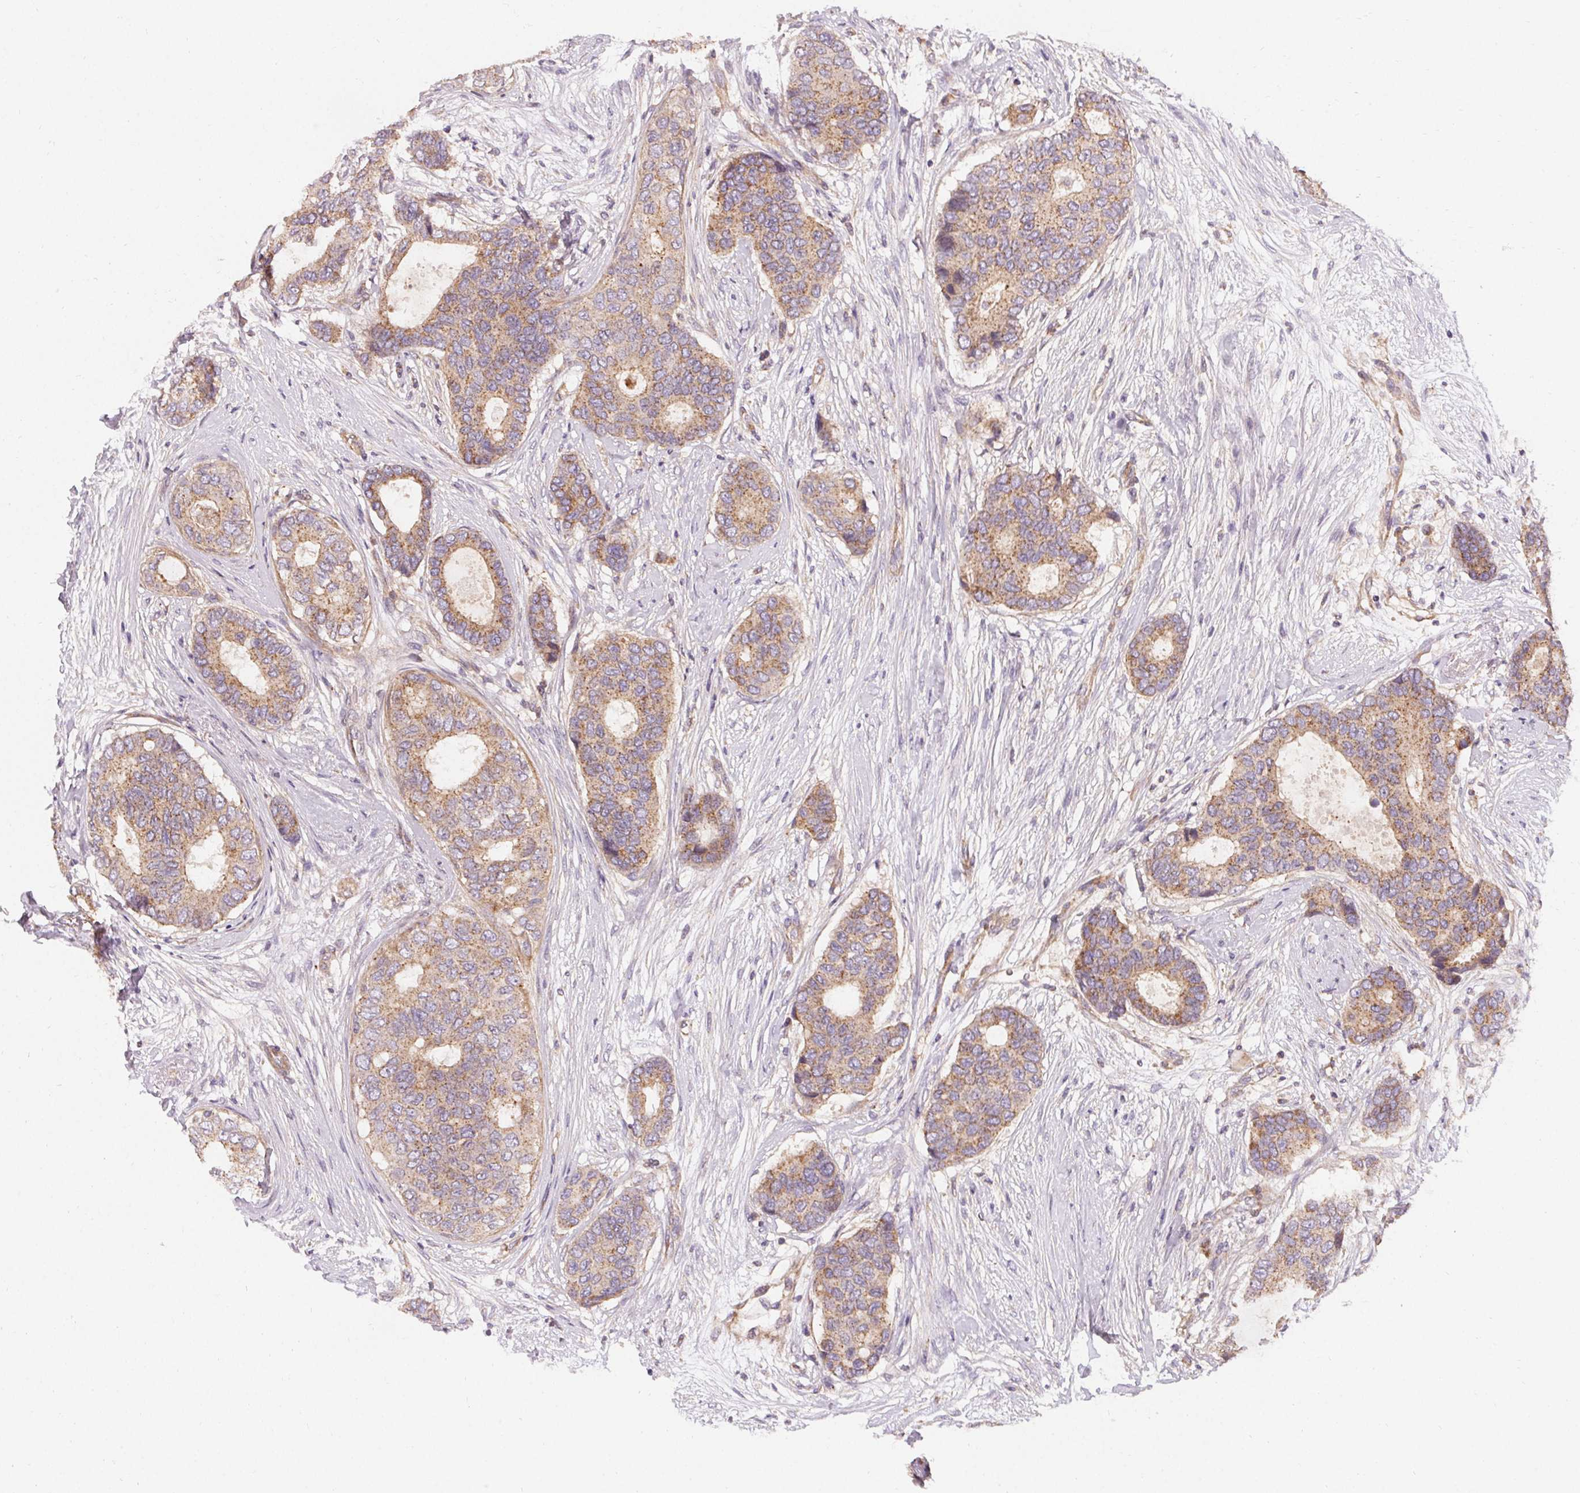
{"staining": {"intensity": "moderate", "quantity": "25%-75%", "location": "cytoplasmic/membranous"}, "tissue": "breast cancer", "cell_type": "Tumor cells", "image_type": "cancer", "snomed": [{"axis": "morphology", "description": "Duct carcinoma"}, {"axis": "topography", "description": "Breast"}], "caption": "High-power microscopy captured an immunohistochemistry (IHC) histopathology image of breast cancer (invasive ductal carcinoma), revealing moderate cytoplasmic/membranous positivity in approximately 25%-75% of tumor cells. Ihc stains the protein in brown and the nuclei are stained blue.", "gene": "APLP1", "patient": {"sex": "female", "age": 75}}